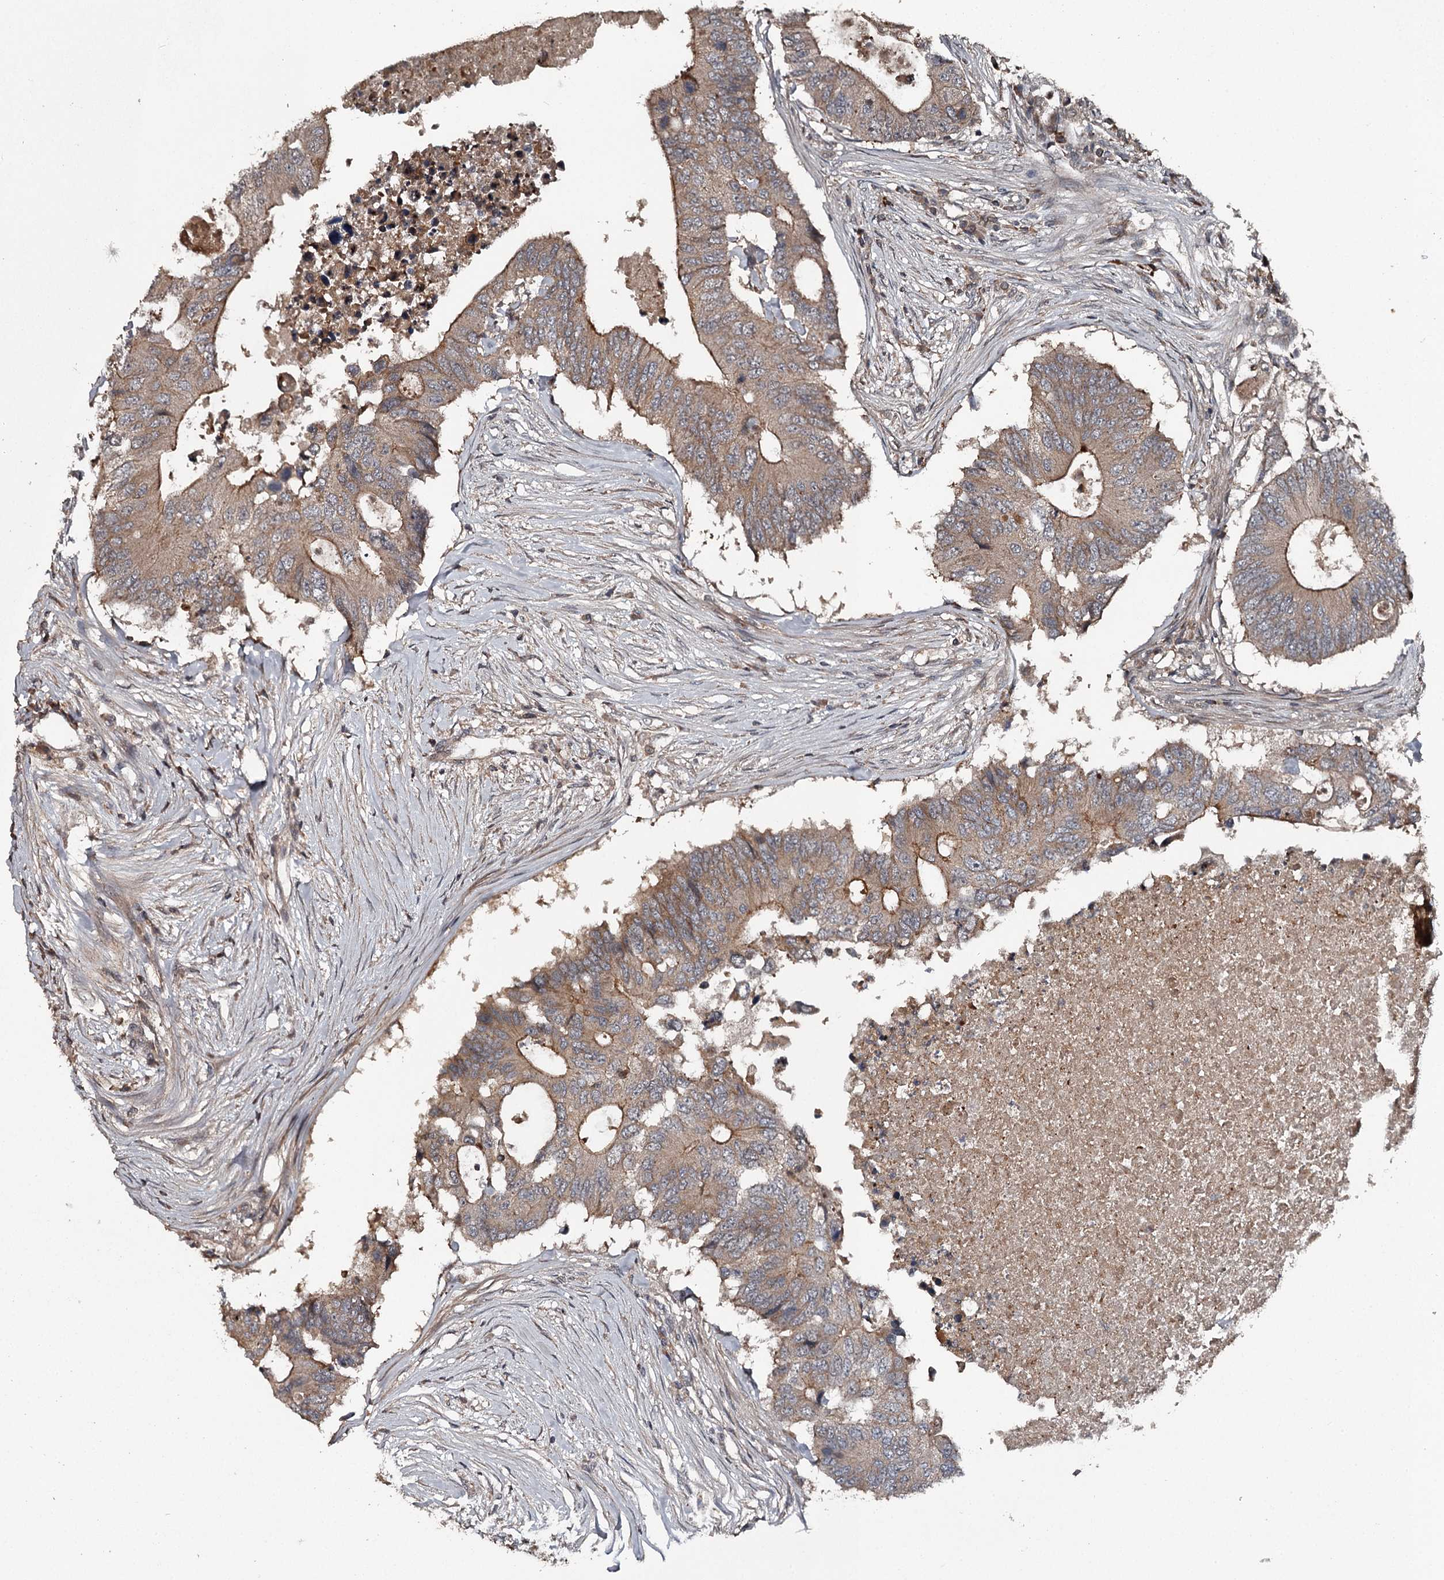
{"staining": {"intensity": "moderate", "quantity": ">75%", "location": "cytoplasmic/membranous"}, "tissue": "colorectal cancer", "cell_type": "Tumor cells", "image_type": "cancer", "snomed": [{"axis": "morphology", "description": "Adenocarcinoma, NOS"}, {"axis": "topography", "description": "Colon"}], "caption": "Immunohistochemistry (IHC) photomicrograph of human colorectal cancer stained for a protein (brown), which reveals medium levels of moderate cytoplasmic/membranous expression in approximately >75% of tumor cells.", "gene": "RAB21", "patient": {"sex": "male", "age": 71}}